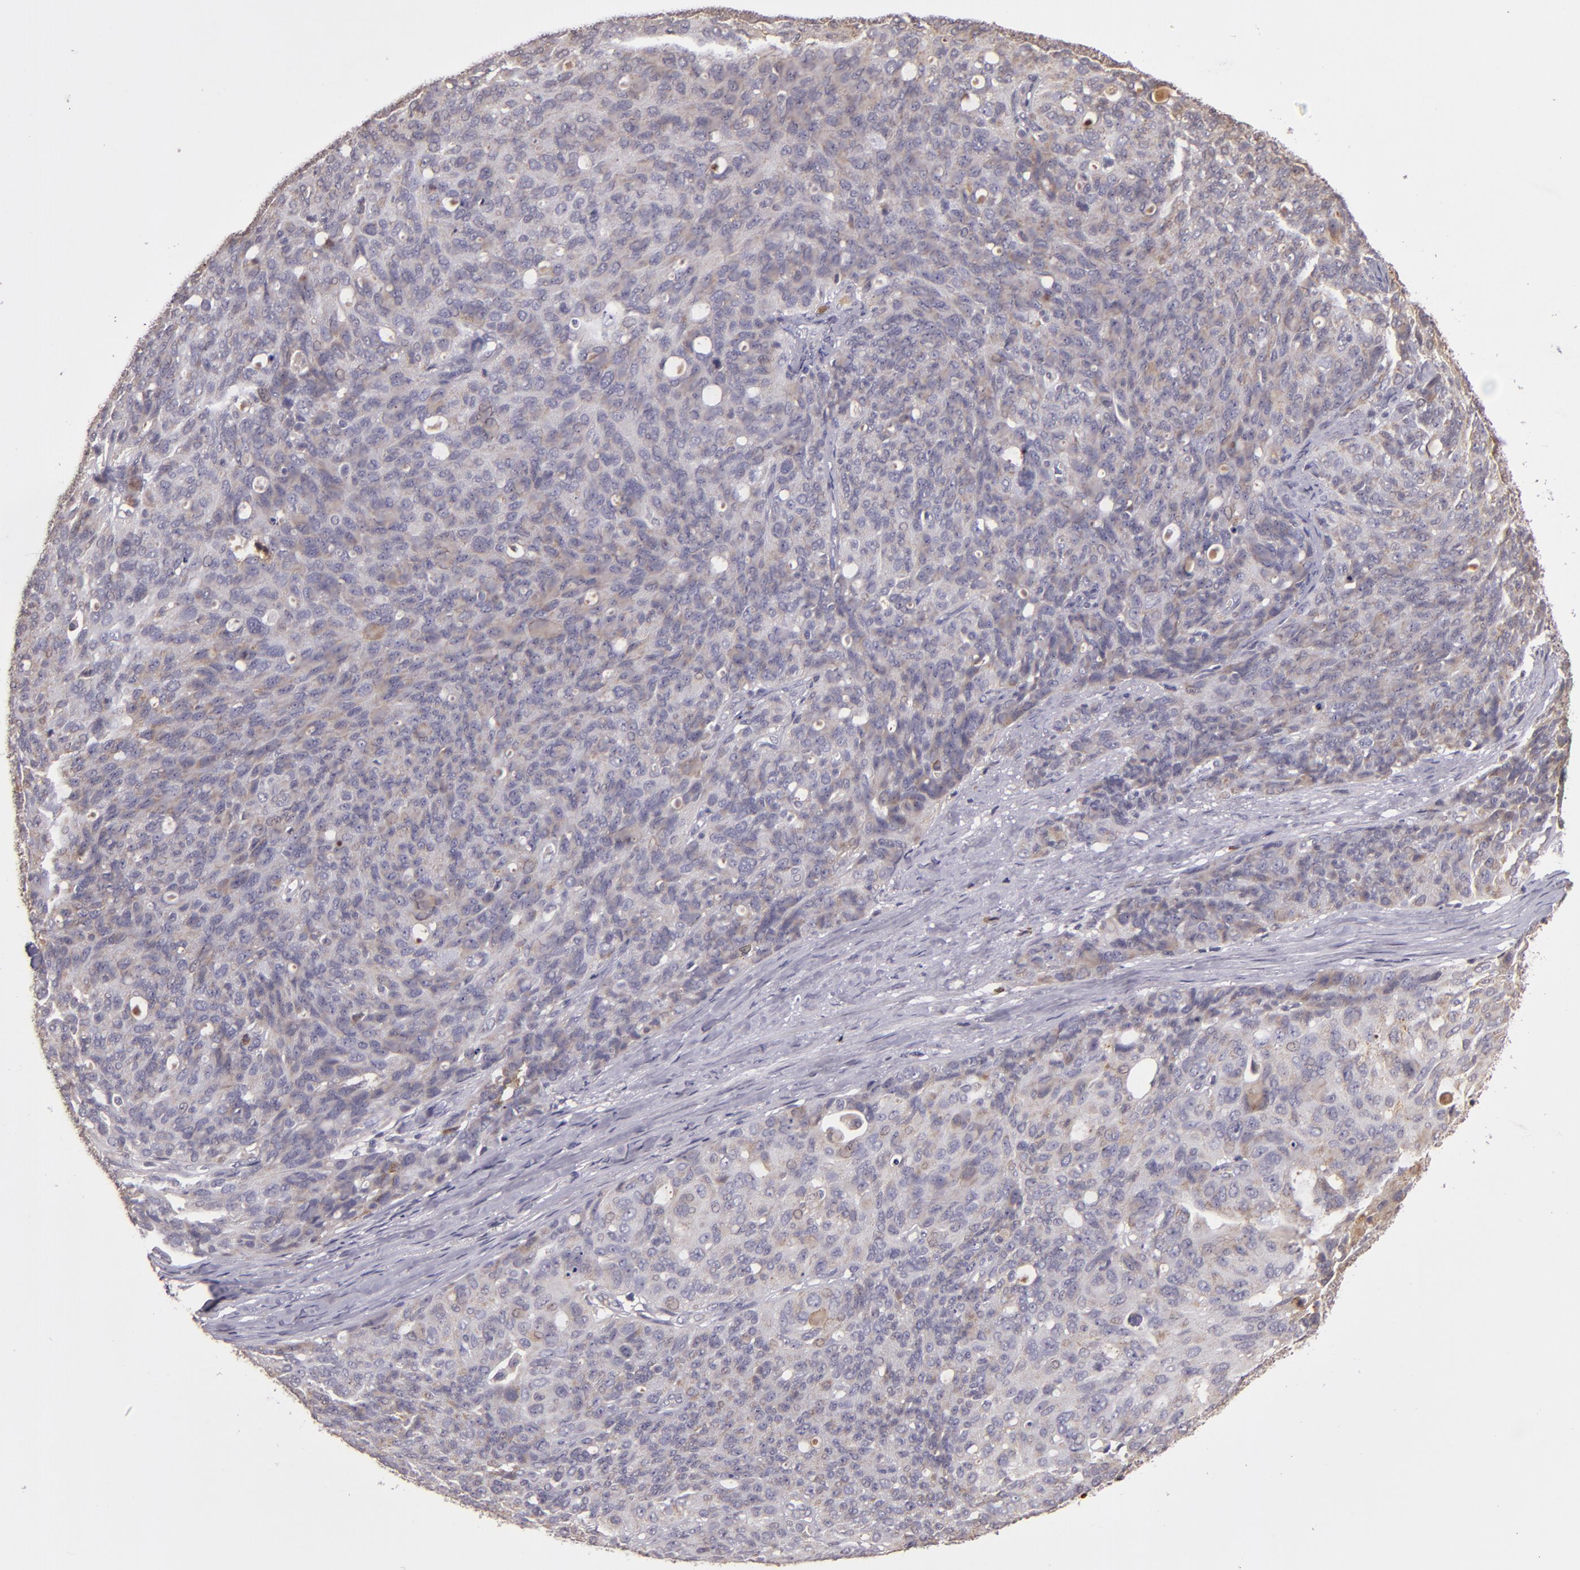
{"staining": {"intensity": "negative", "quantity": "none", "location": "none"}, "tissue": "ovarian cancer", "cell_type": "Tumor cells", "image_type": "cancer", "snomed": [{"axis": "morphology", "description": "Carcinoma, endometroid"}, {"axis": "topography", "description": "Ovary"}], "caption": "This is an IHC micrograph of human ovarian endometroid carcinoma. There is no positivity in tumor cells.", "gene": "ABL1", "patient": {"sex": "female", "age": 60}}